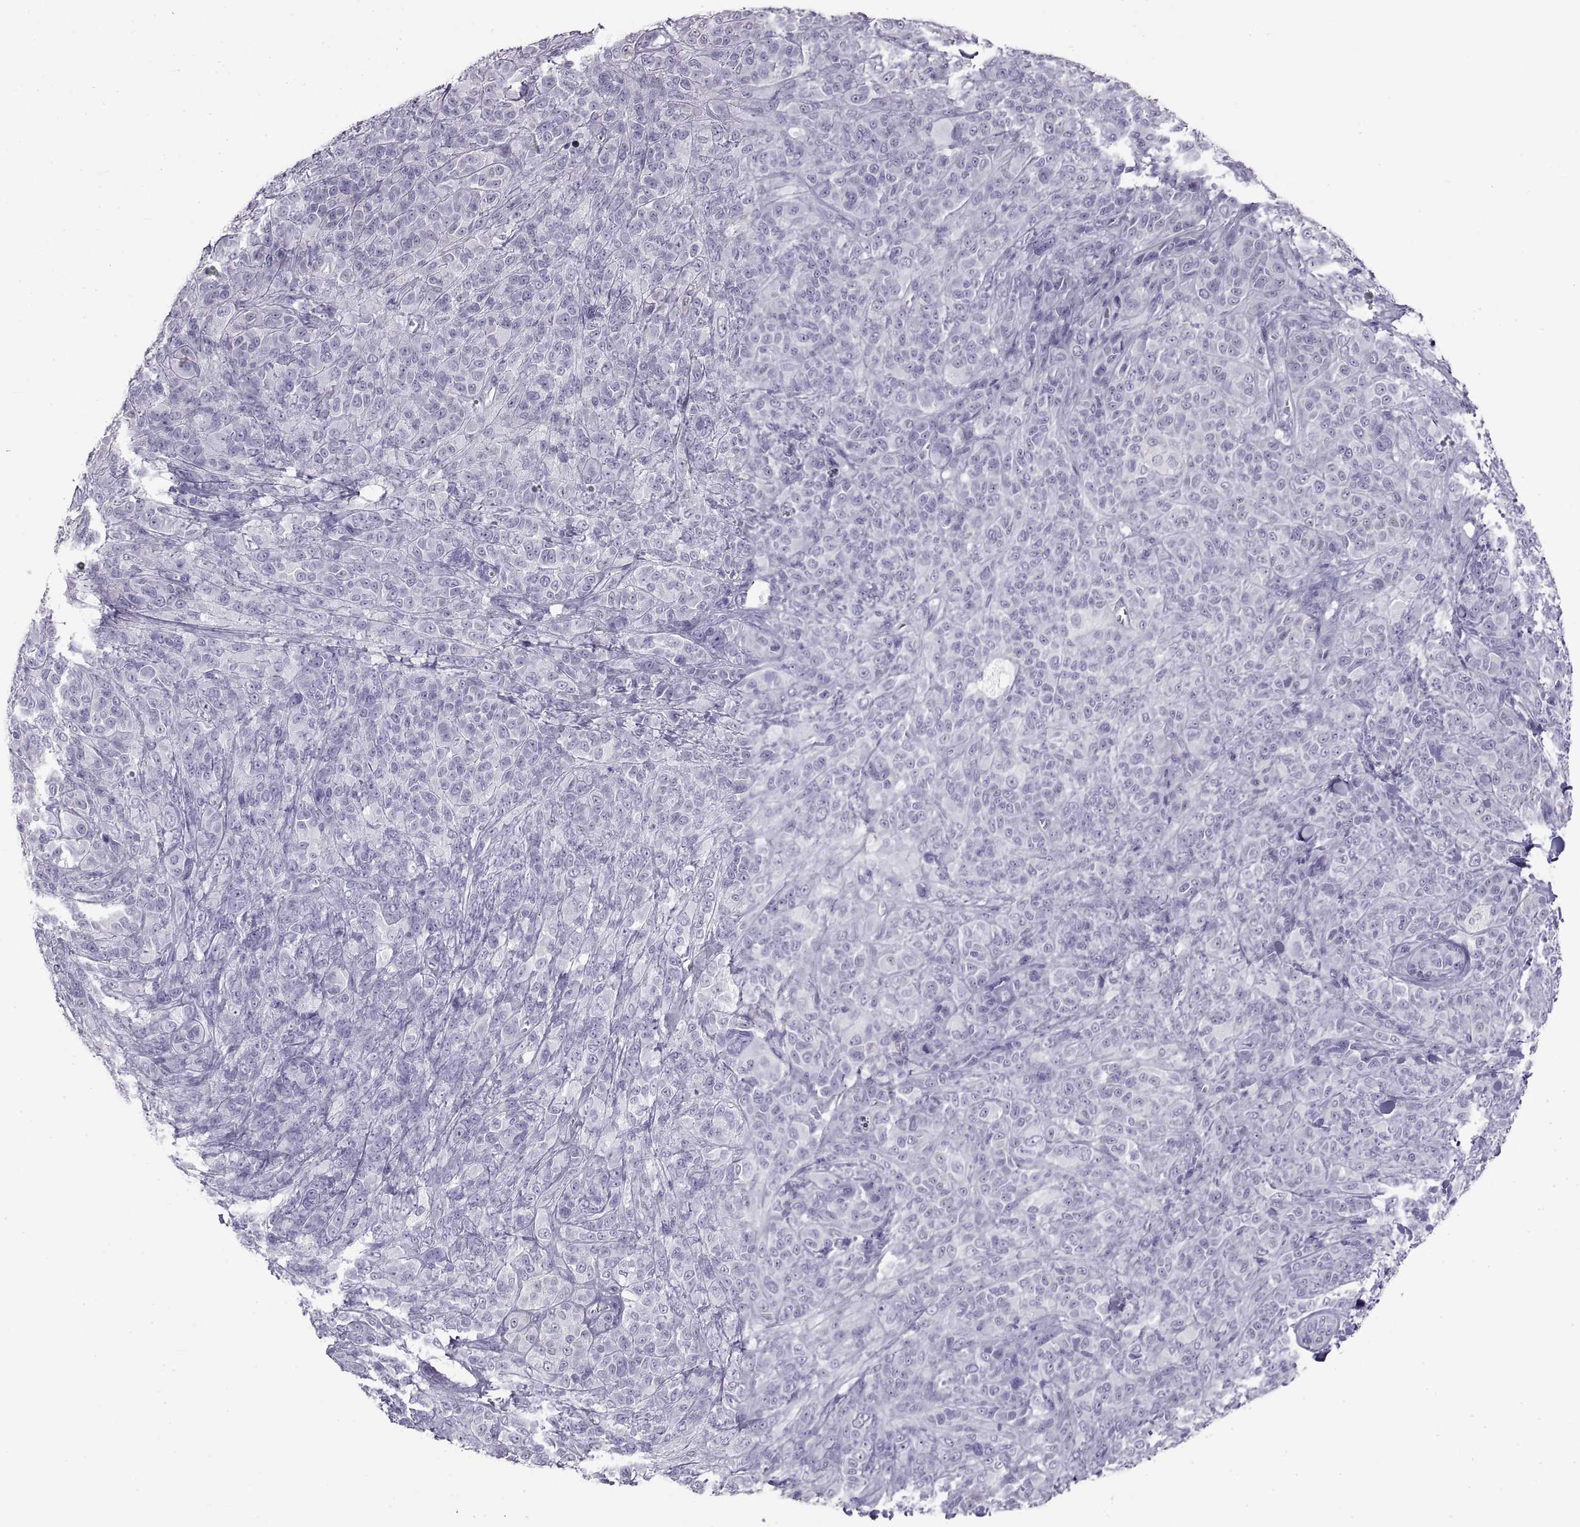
{"staining": {"intensity": "negative", "quantity": "none", "location": "none"}, "tissue": "melanoma", "cell_type": "Tumor cells", "image_type": "cancer", "snomed": [{"axis": "morphology", "description": "Malignant melanoma, NOS"}, {"axis": "topography", "description": "Skin"}], "caption": "Tumor cells show no significant protein expression in melanoma. (DAB (3,3'-diaminobenzidine) immunohistochemistry (IHC) visualized using brightfield microscopy, high magnification).", "gene": "RLBP1", "patient": {"sex": "female", "age": 87}}